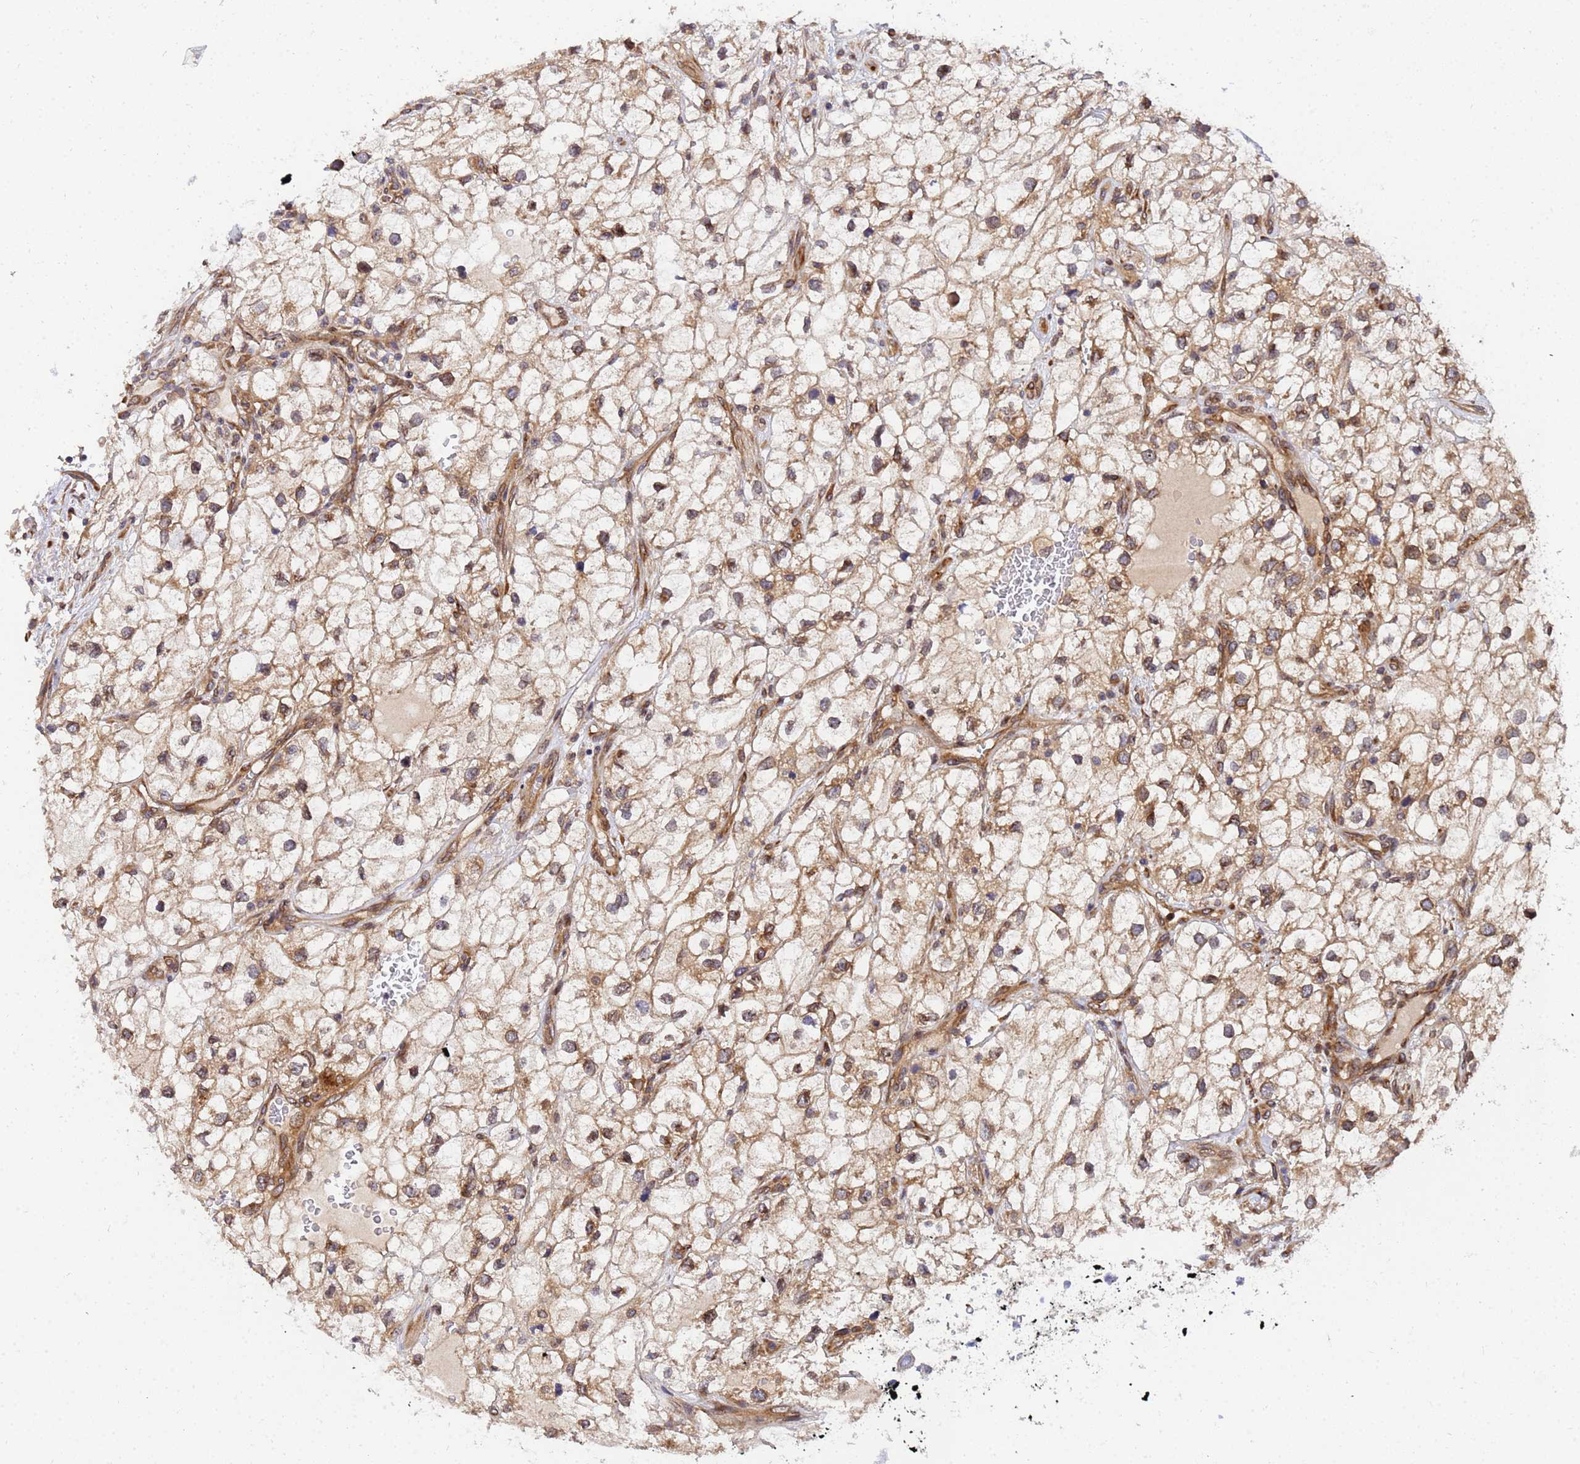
{"staining": {"intensity": "moderate", "quantity": ">75%", "location": "cytoplasmic/membranous"}, "tissue": "renal cancer", "cell_type": "Tumor cells", "image_type": "cancer", "snomed": [{"axis": "morphology", "description": "Adenocarcinoma, NOS"}, {"axis": "topography", "description": "Kidney"}], "caption": "About >75% of tumor cells in human renal adenocarcinoma exhibit moderate cytoplasmic/membranous protein positivity as visualized by brown immunohistochemical staining.", "gene": "UNC93B1", "patient": {"sex": "male", "age": 59}}